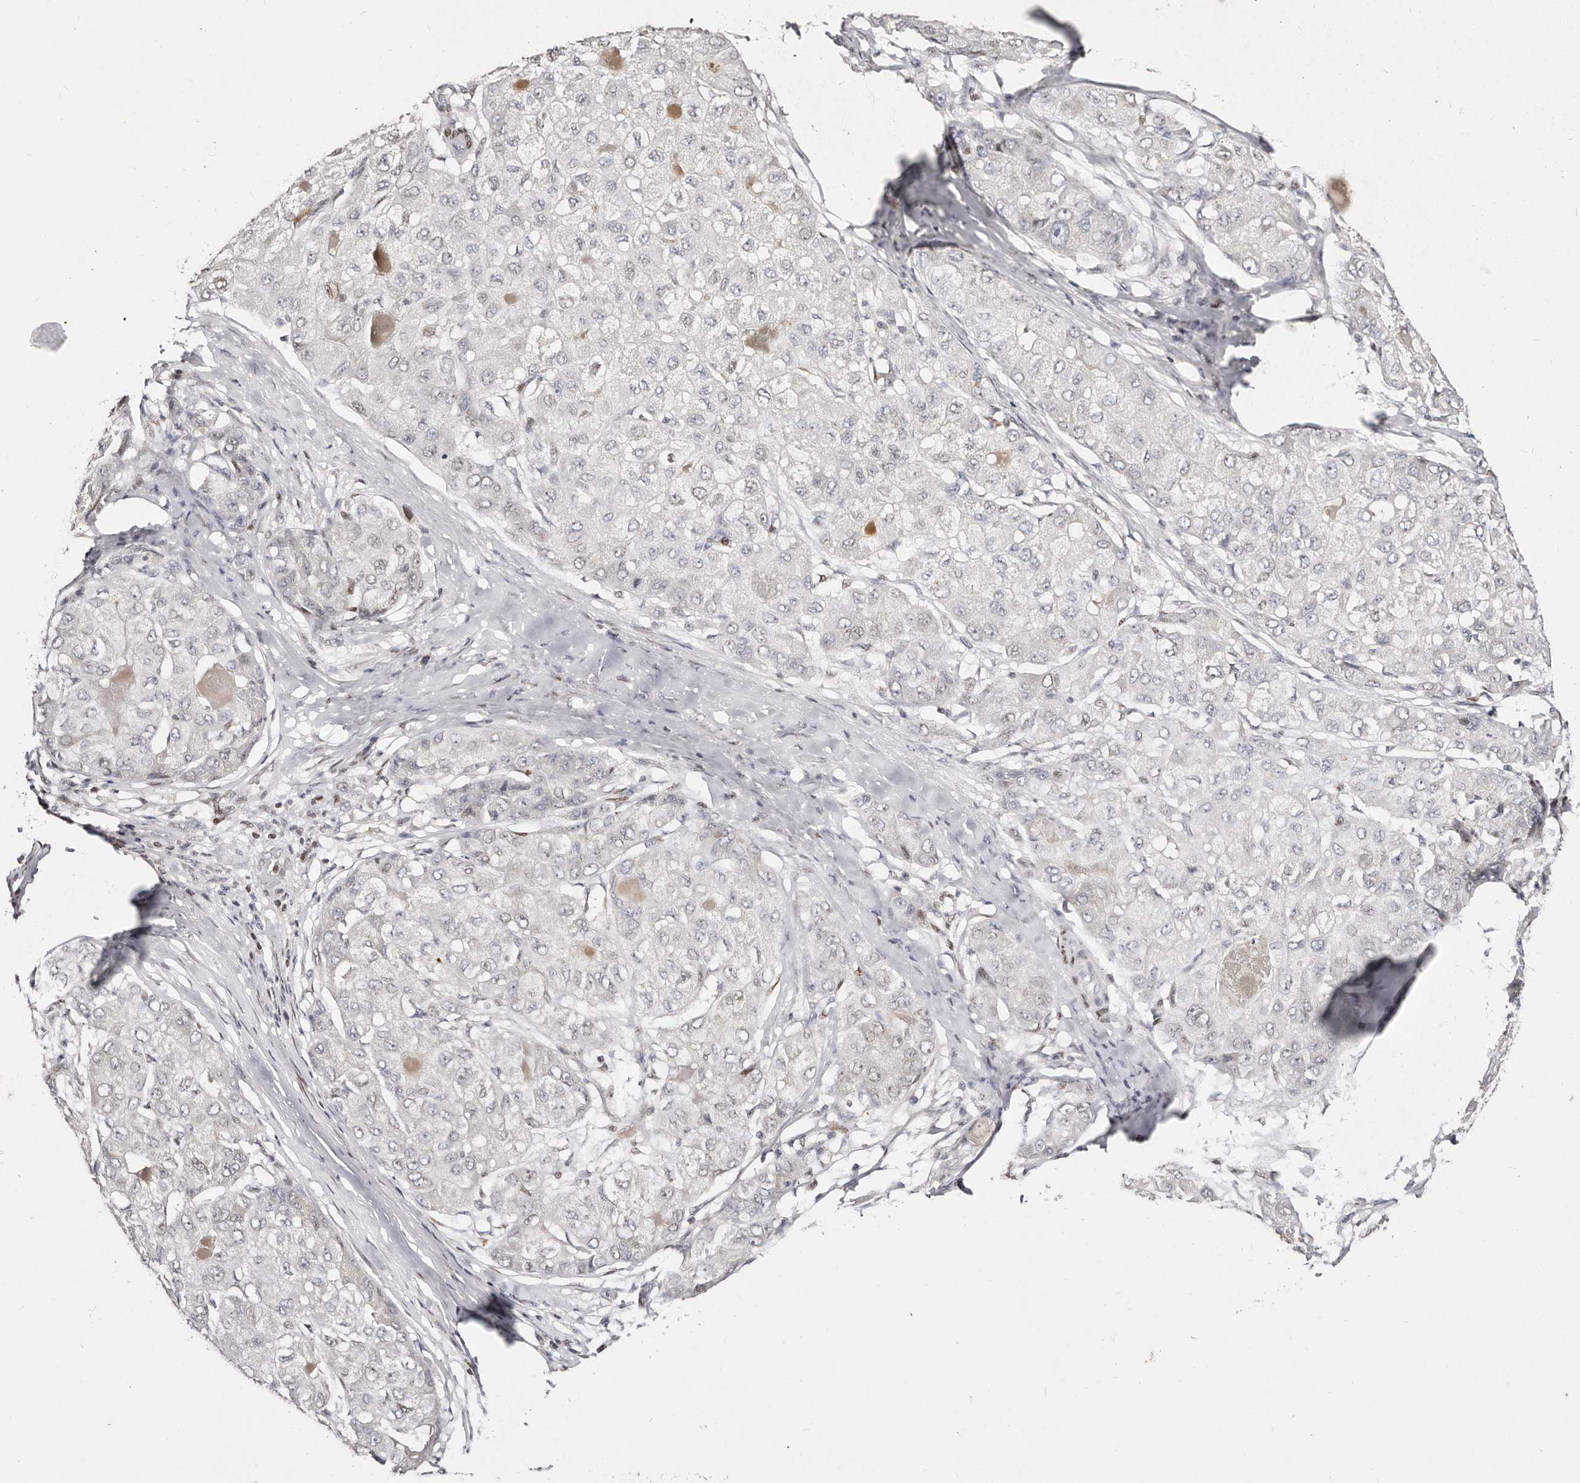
{"staining": {"intensity": "negative", "quantity": "none", "location": "none"}, "tissue": "liver cancer", "cell_type": "Tumor cells", "image_type": "cancer", "snomed": [{"axis": "morphology", "description": "Carcinoma, Hepatocellular, NOS"}, {"axis": "topography", "description": "Liver"}], "caption": "The histopathology image shows no significant staining in tumor cells of liver hepatocellular carcinoma. Brightfield microscopy of IHC stained with DAB (3,3'-diaminobenzidine) (brown) and hematoxylin (blue), captured at high magnification.", "gene": "IQGAP3", "patient": {"sex": "male", "age": 80}}